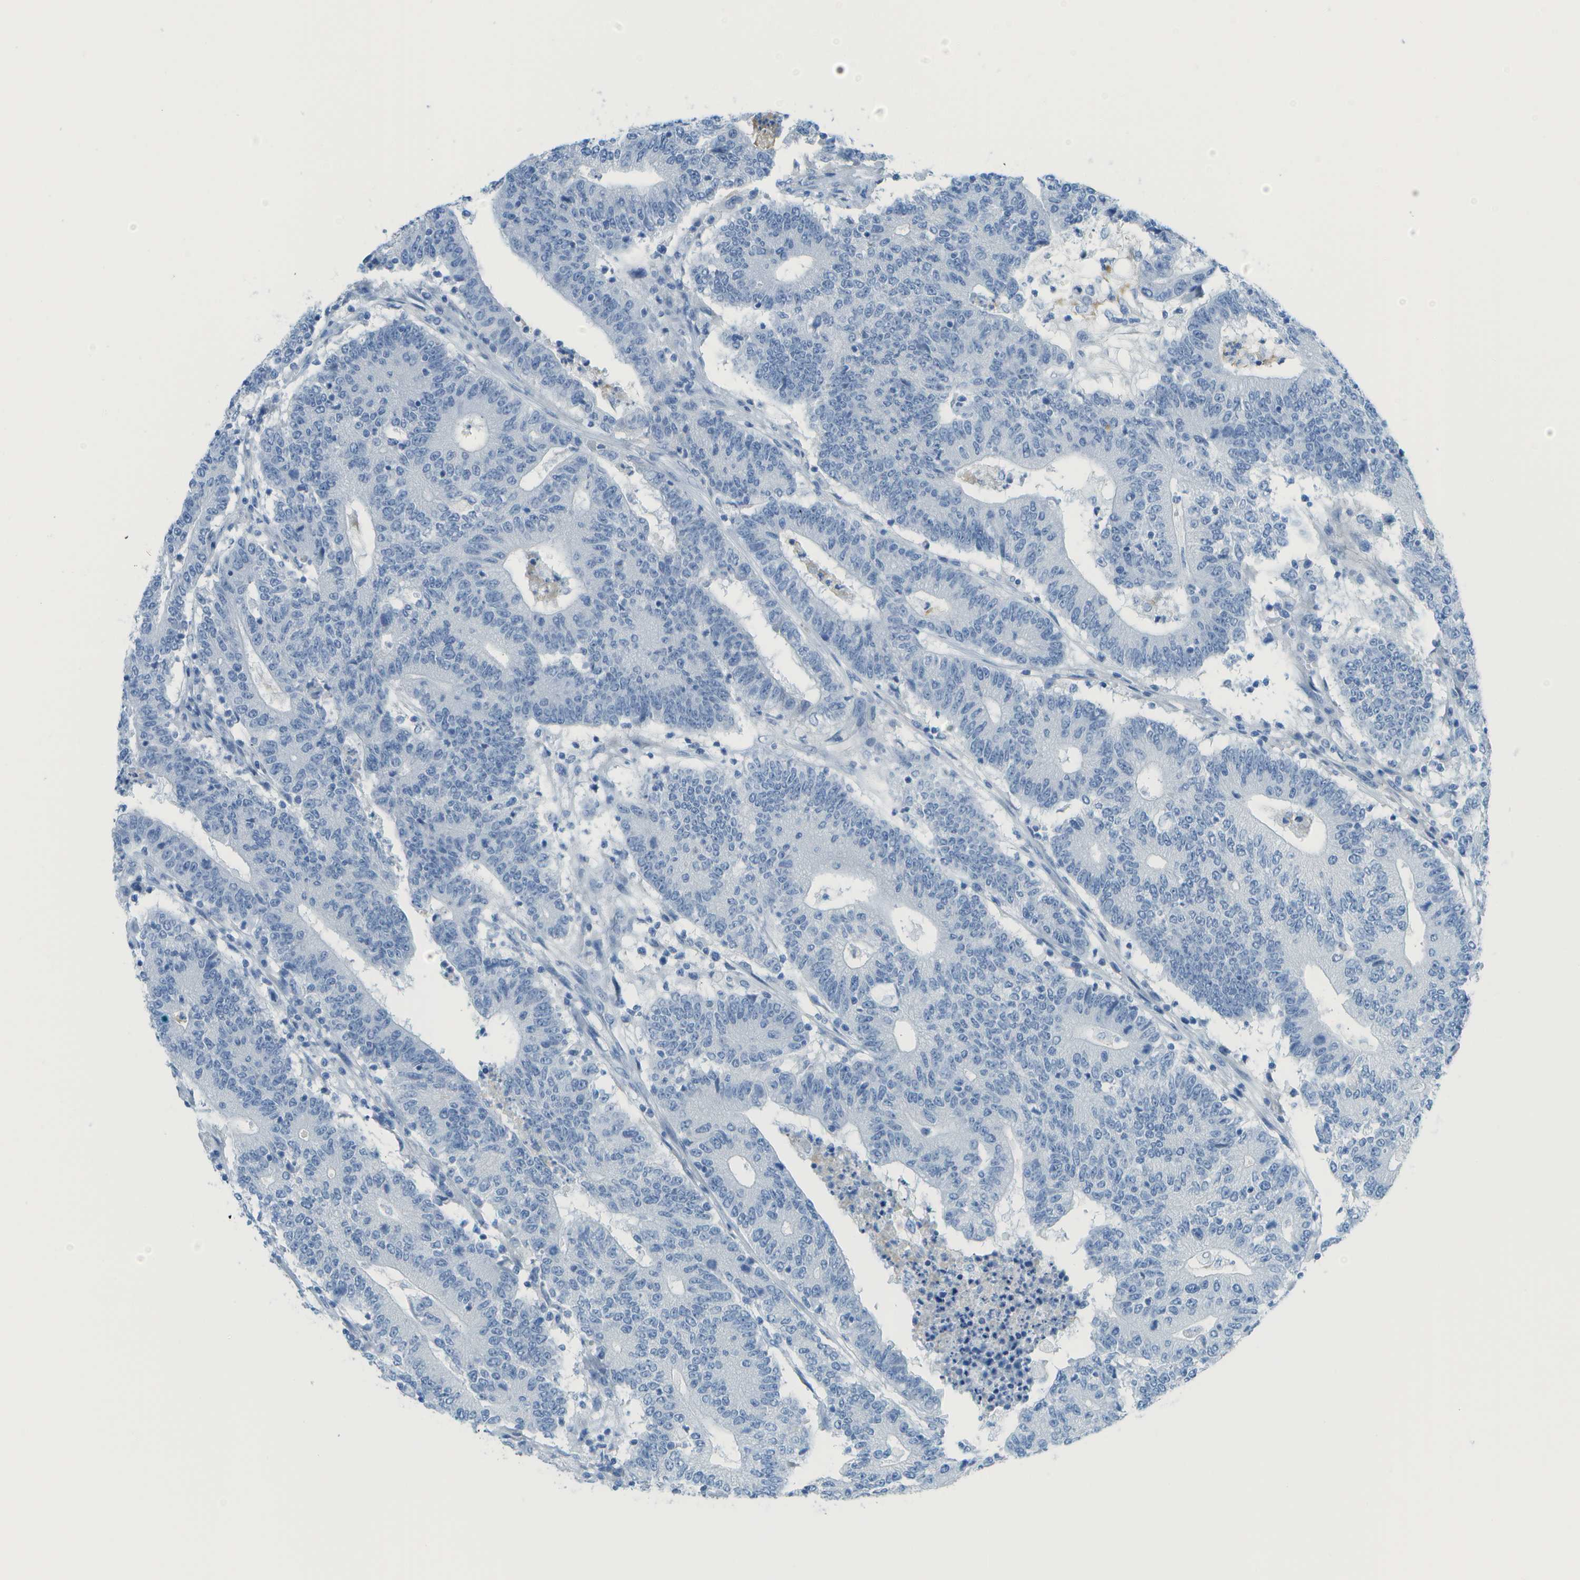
{"staining": {"intensity": "negative", "quantity": "none", "location": "none"}, "tissue": "colorectal cancer", "cell_type": "Tumor cells", "image_type": "cancer", "snomed": [{"axis": "morphology", "description": "Normal tissue, NOS"}, {"axis": "morphology", "description": "Adenocarcinoma, NOS"}, {"axis": "topography", "description": "Colon"}], "caption": "This photomicrograph is of colorectal adenocarcinoma stained with immunohistochemistry to label a protein in brown with the nuclei are counter-stained blue. There is no positivity in tumor cells.", "gene": "C1S", "patient": {"sex": "female", "age": 75}}